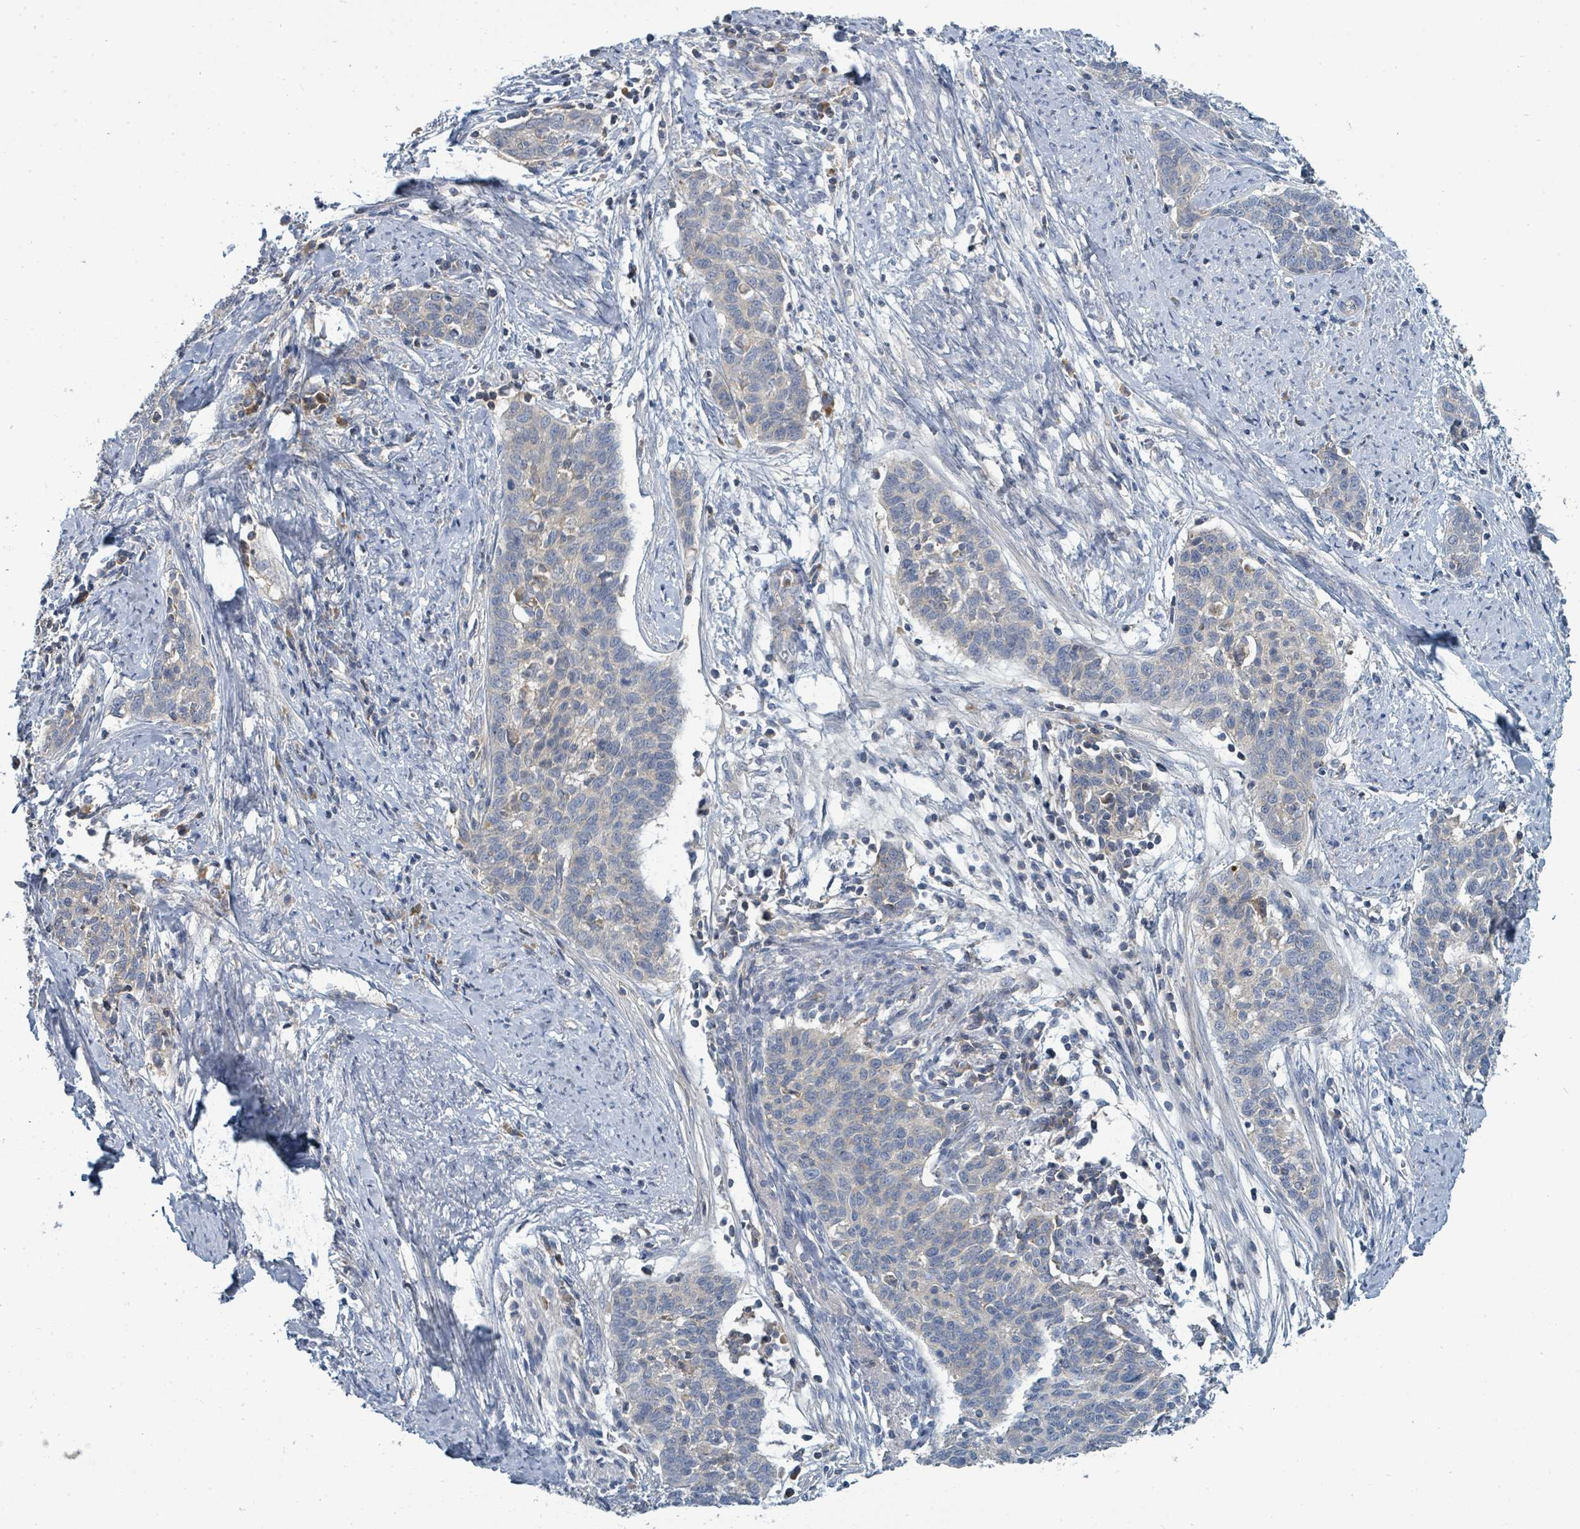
{"staining": {"intensity": "negative", "quantity": "none", "location": "none"}, "tissue": "cervical cancer", "cell_type": "Tumor cells", "image_type": "cancer", "snomed": [{"axis": "morphology", "description": "Squamous cell carcinoma, NOS"}, {"axis": "topography", "description": "Cervix"}], "caption": "Tumor cells are negative for protein expression in human cervical cancer (squamous cell carcinoma). The staining was performed using DAB (3,3'-diaminobenzidine) to visualize the protein expression in brown, while the nuclei were stained in blue with hematoxylin (Magnification: 20x).", "gene": "SLC25A23", "patient": {"sex": "female", "age": 39}}